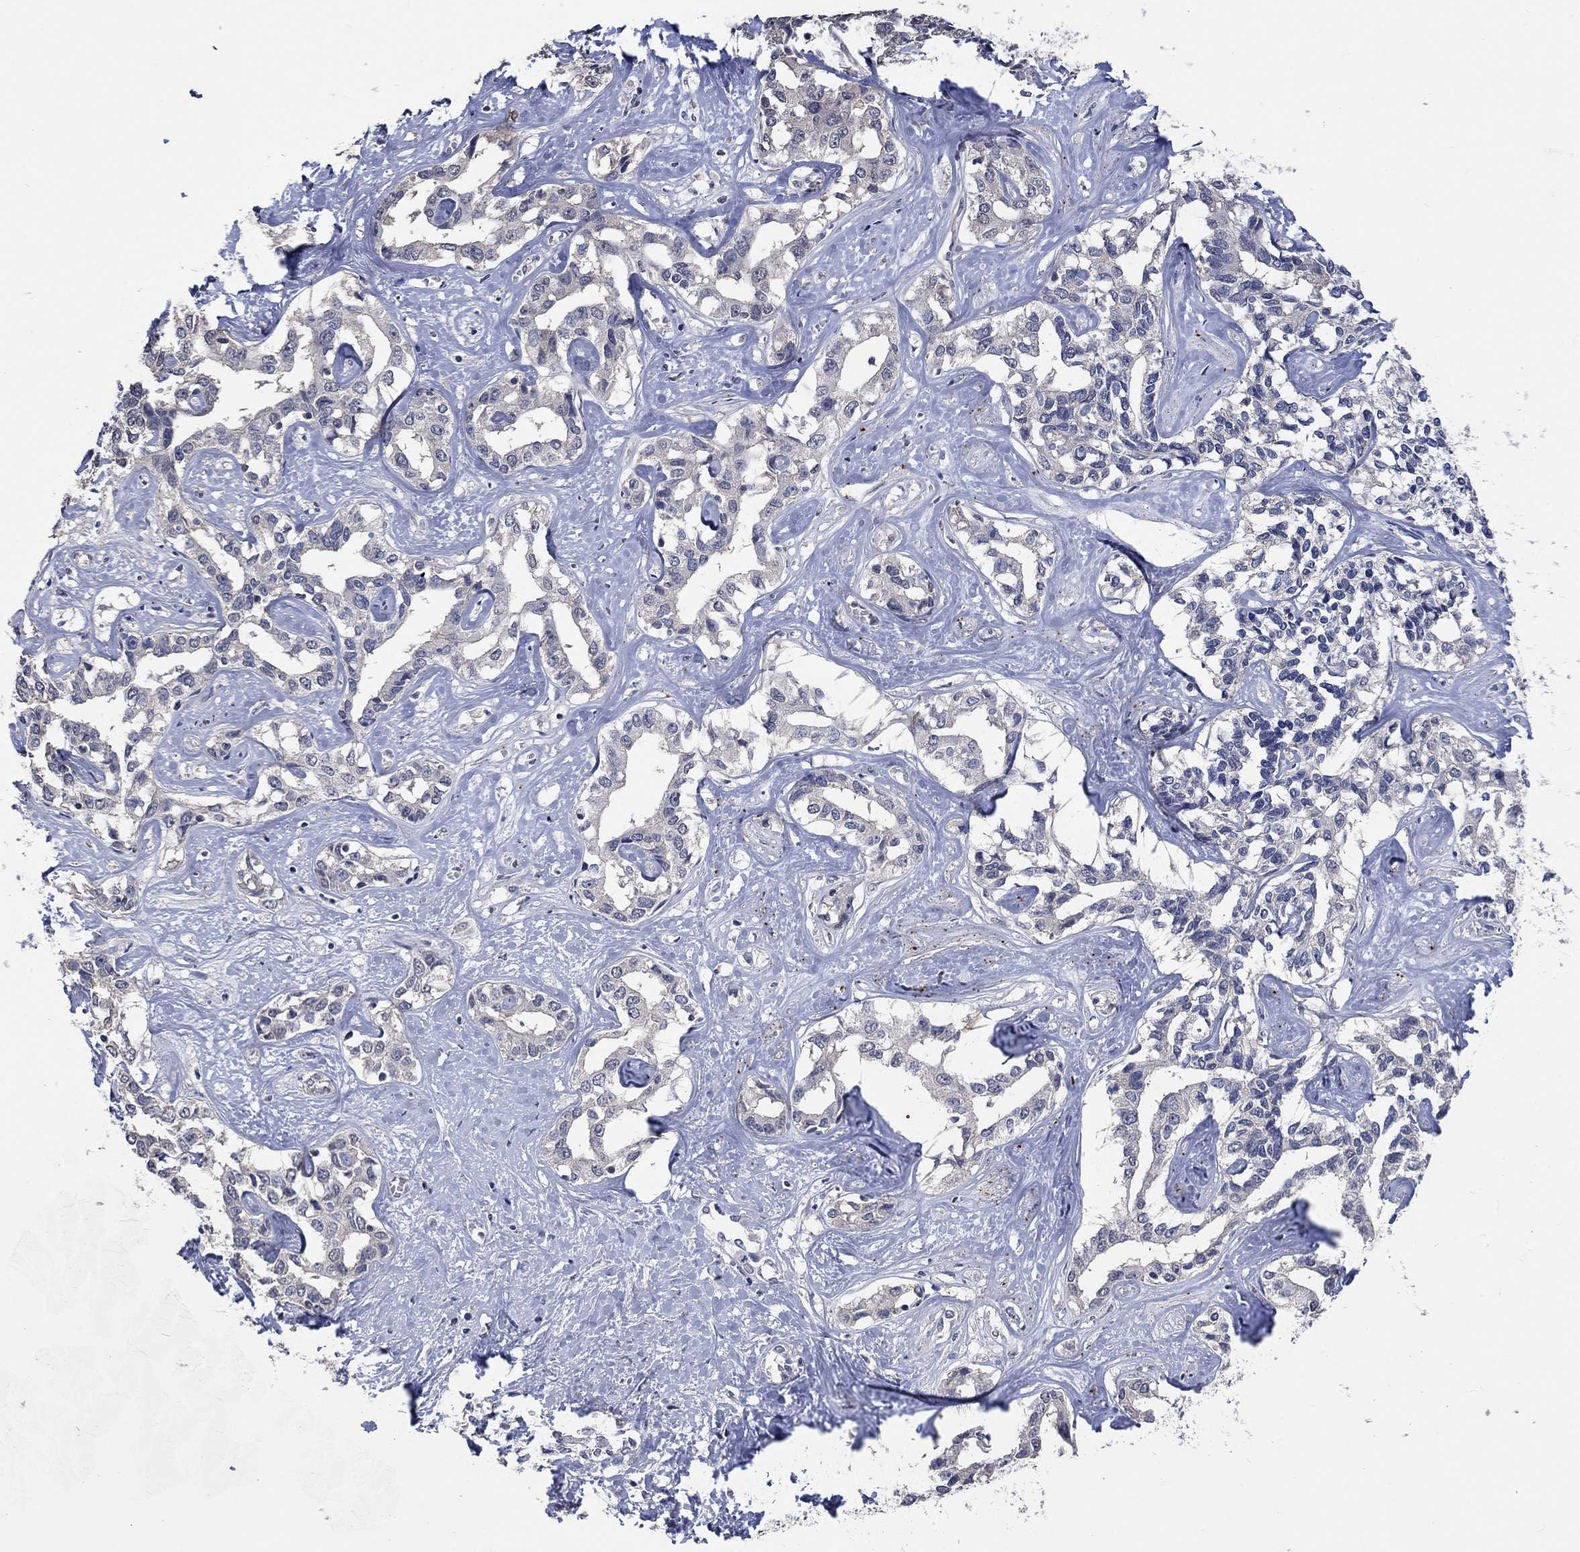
{"staining": {"intensity": "negative", "quantity": "none", "location": "none"}, "tissue": "liver cancer", "cell_type": "Tumor cells", "image_type": "cancer", "snomed": [{"axis": "morphology", "description": "Cholangiocarcinoma"}, {"axis": "topography", "description": "Liver"}], "caption": "This is an IHC micrograph of human cholangiocarcinoma (liver). There is no positivity in tumor cells.", "gene": "ZBTB18", "patient": {"sex": "male", "age": 59}}